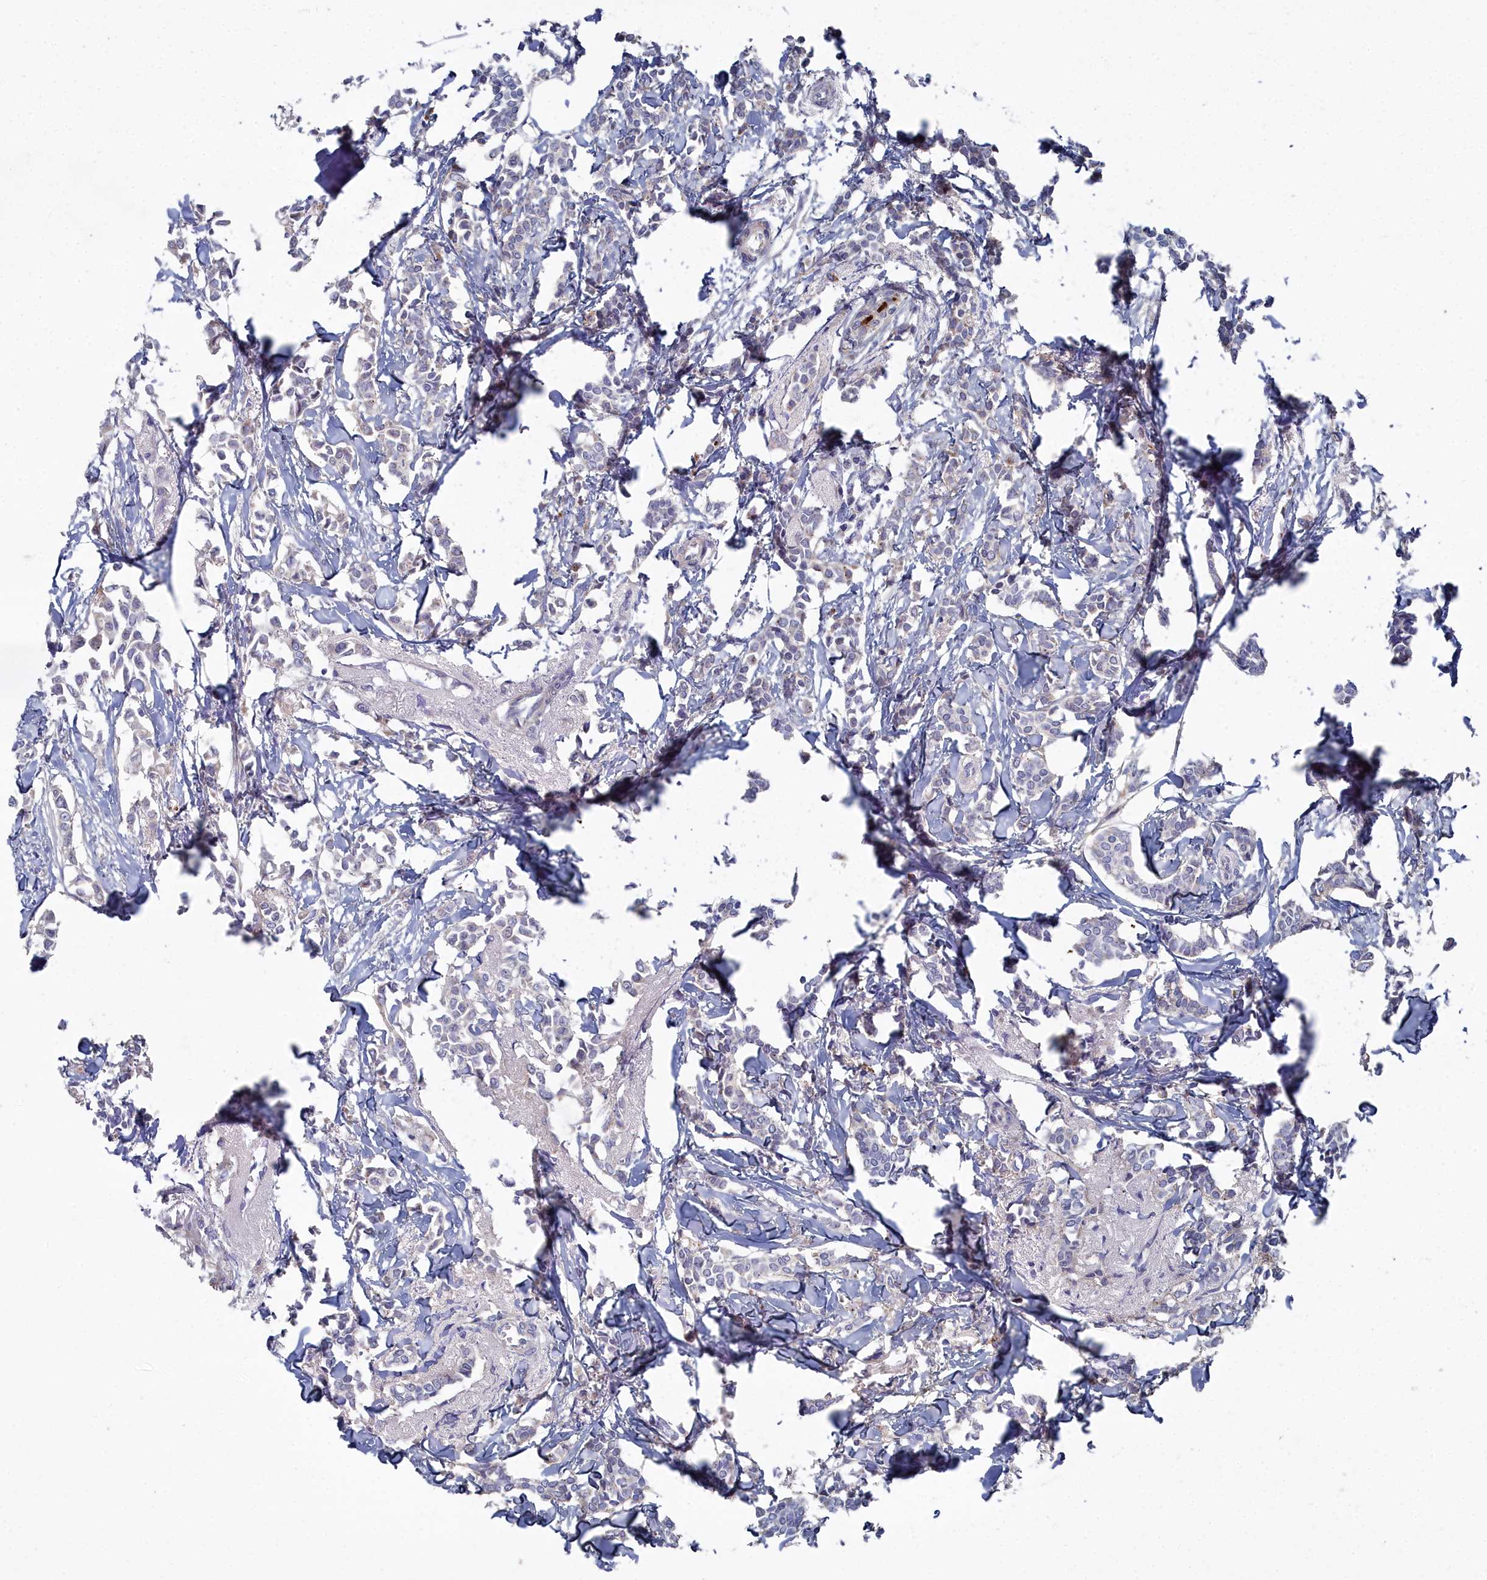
{"staining": {"intensity": "negative", "quantity": "none", "location": "none"}, "tissue": "breast cancer", "cell_type": "Tumor cells", "image_type": "cancer", "snomed": [{"axis": "morphology", "description": "Duct carcinoma"}, {"axis": "topography", "description": "Breast"}], "caption": "Breast cancer (infiltrating ductal carcinoma) was stained to show a protein in brown. There is no significant expression in tumor cells.", "gene": "SHISAL2A", "patient": {"sex": "female", "age": 41}}